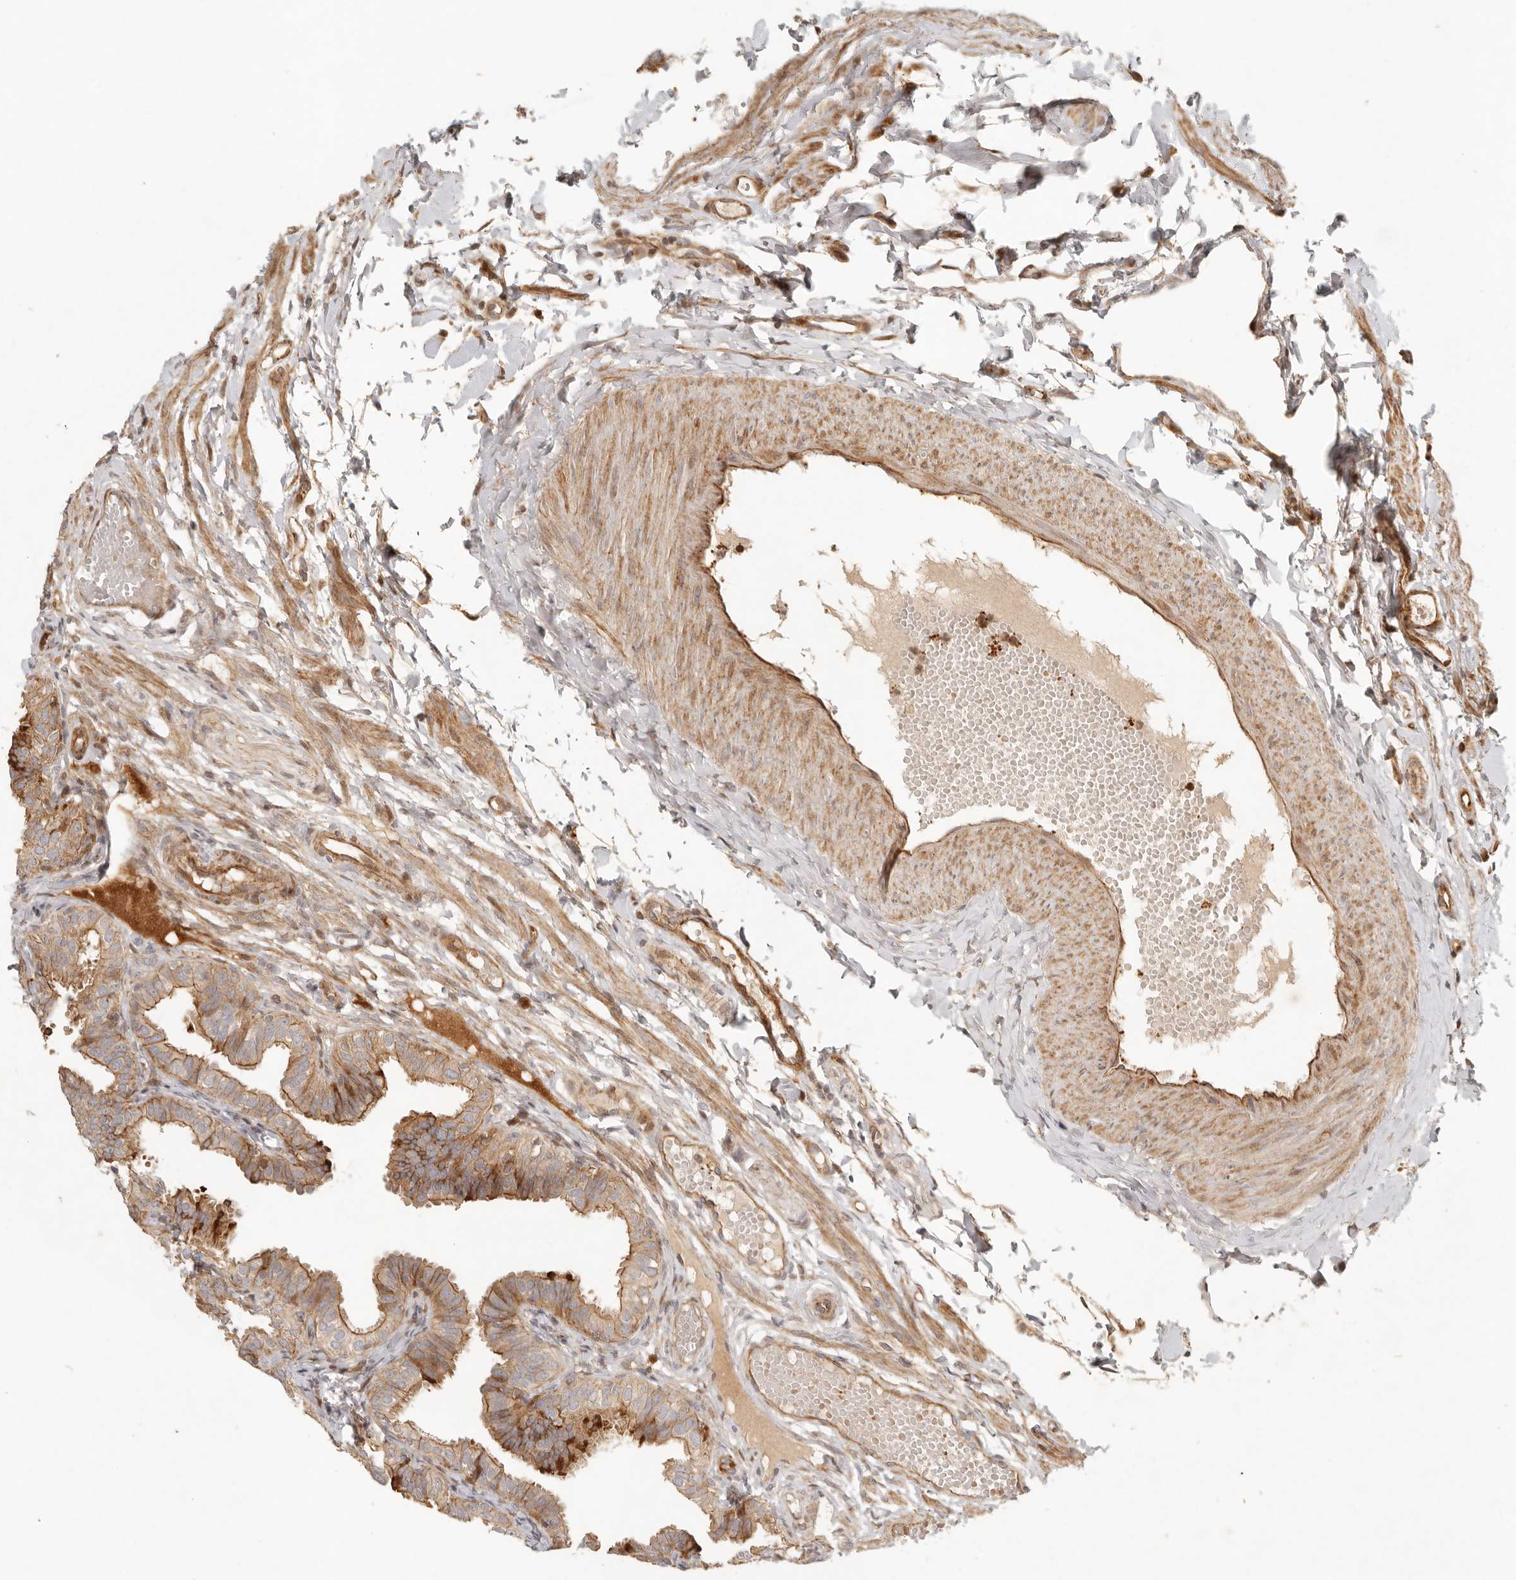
{"staining": {"intensity": "moderate", "quantity": ">75%", "location": "cytoplasmic/membranous"}, "tissue": "fallopian tube", "cell_type": "Glandular cells", "image_type": "normal", "snomed": [{"axis": "morphology", "description": "Normal tissue, NOS"}, {"axis": "topography", "description": "Fallopian tube"}], "caption": "Human fallopian tube stained for a protein (brown) reveals moderate cytoplasmic/membranous positive expression in approximately >75% of glandular cells.", "gene": "KLHL38", "patient": {"sex": "female", "age": 35}}